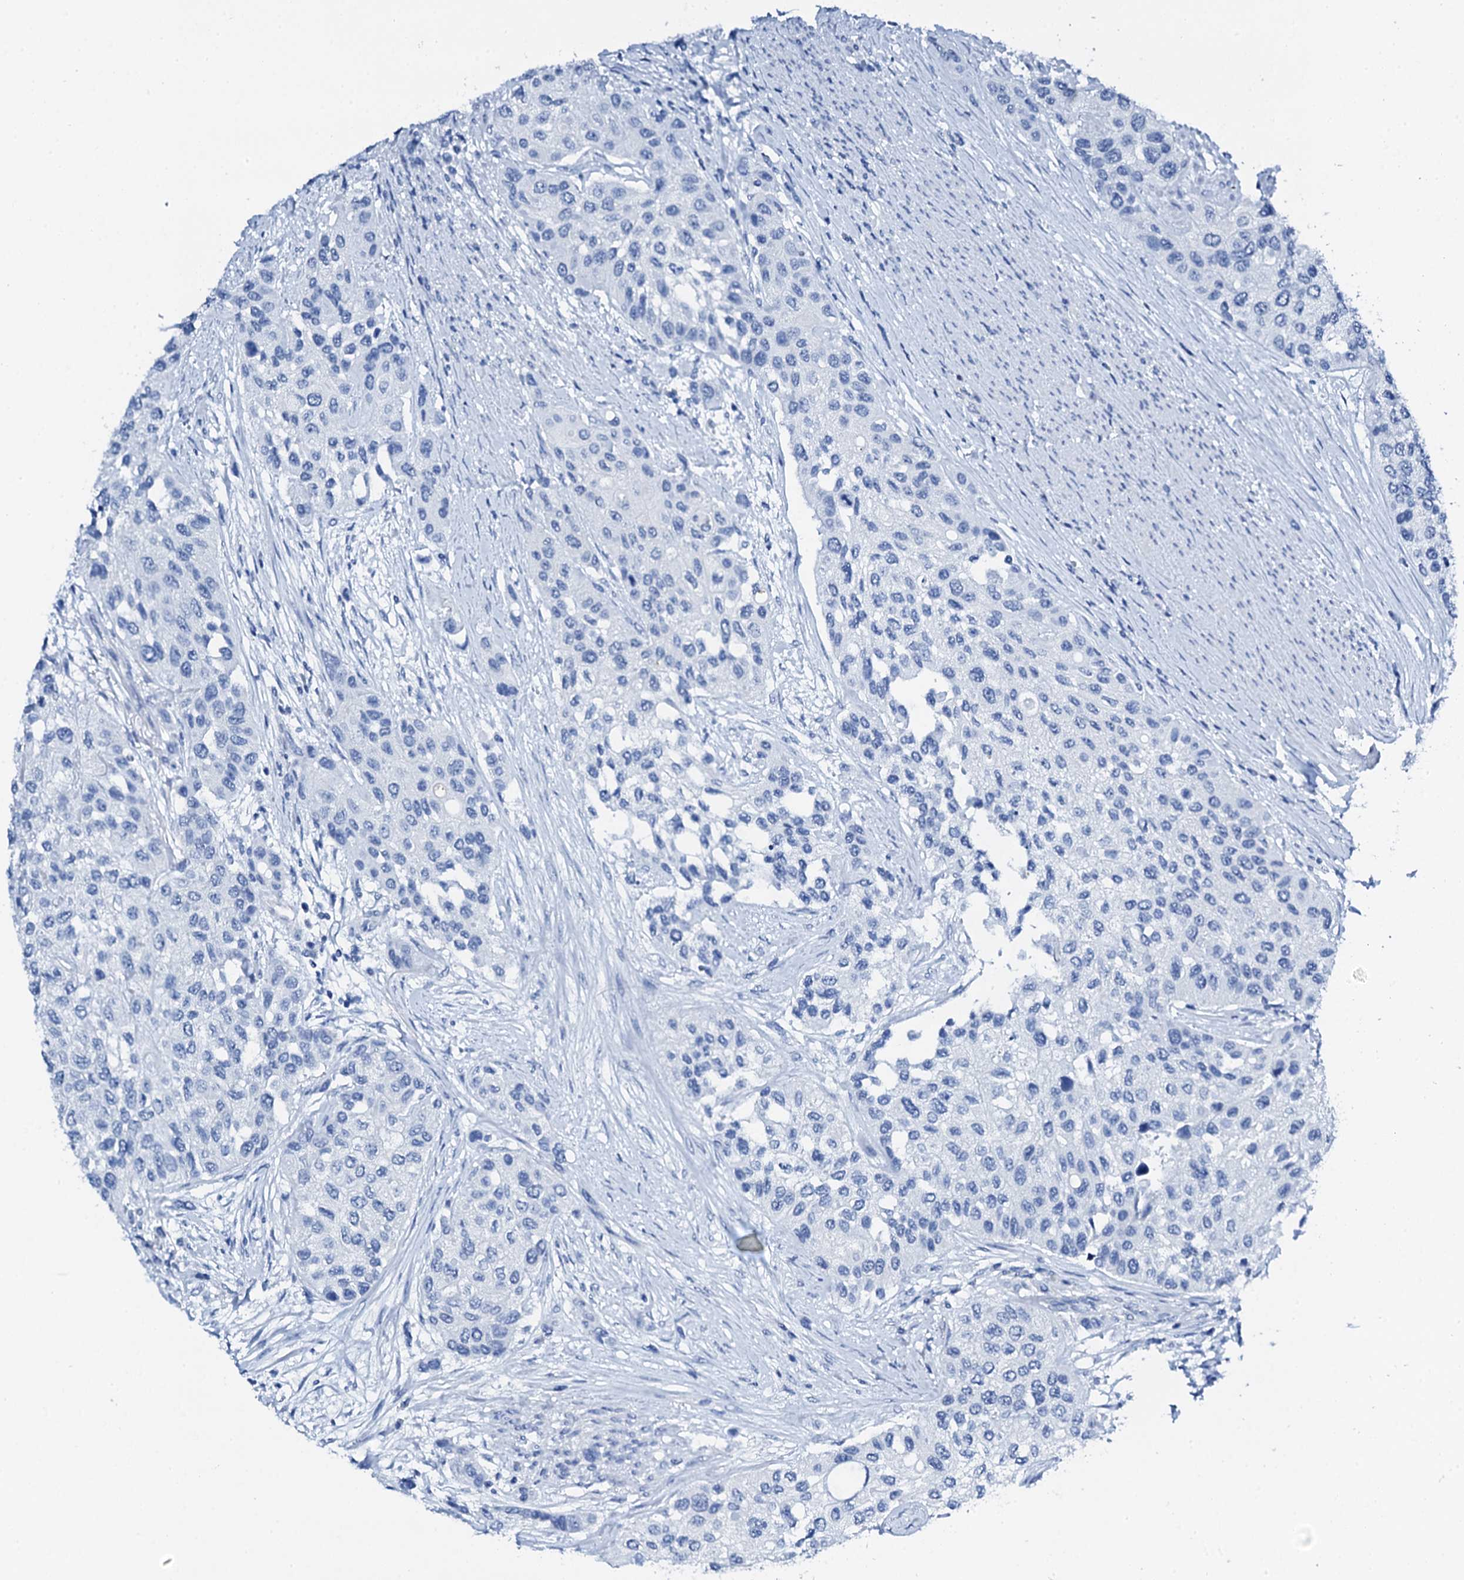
{"staining": {"intensity": "negative", "quantity": "none", "location": "none"}, "tissue": "urothelial cancer", "cell_type": "Tumor cells", "image_type": "cancer", "snomed": [{"axis": "morphology", "description": "Normal tissue, NOS"}, {"axis": "morphology", "description": "Urothelial carcinoma, High grade"}, {"axis": "topography", "description": "Vascular tissue"}, {"axis": "topography", "description": "Urinary bladder"}], "caption": "IHC micrograph of human urothelial cancer stained for a protein (brown), which exhibits no staining in tumor cells.", "gene": "PTH", "patient": {"sex": "female", "age": 56}}